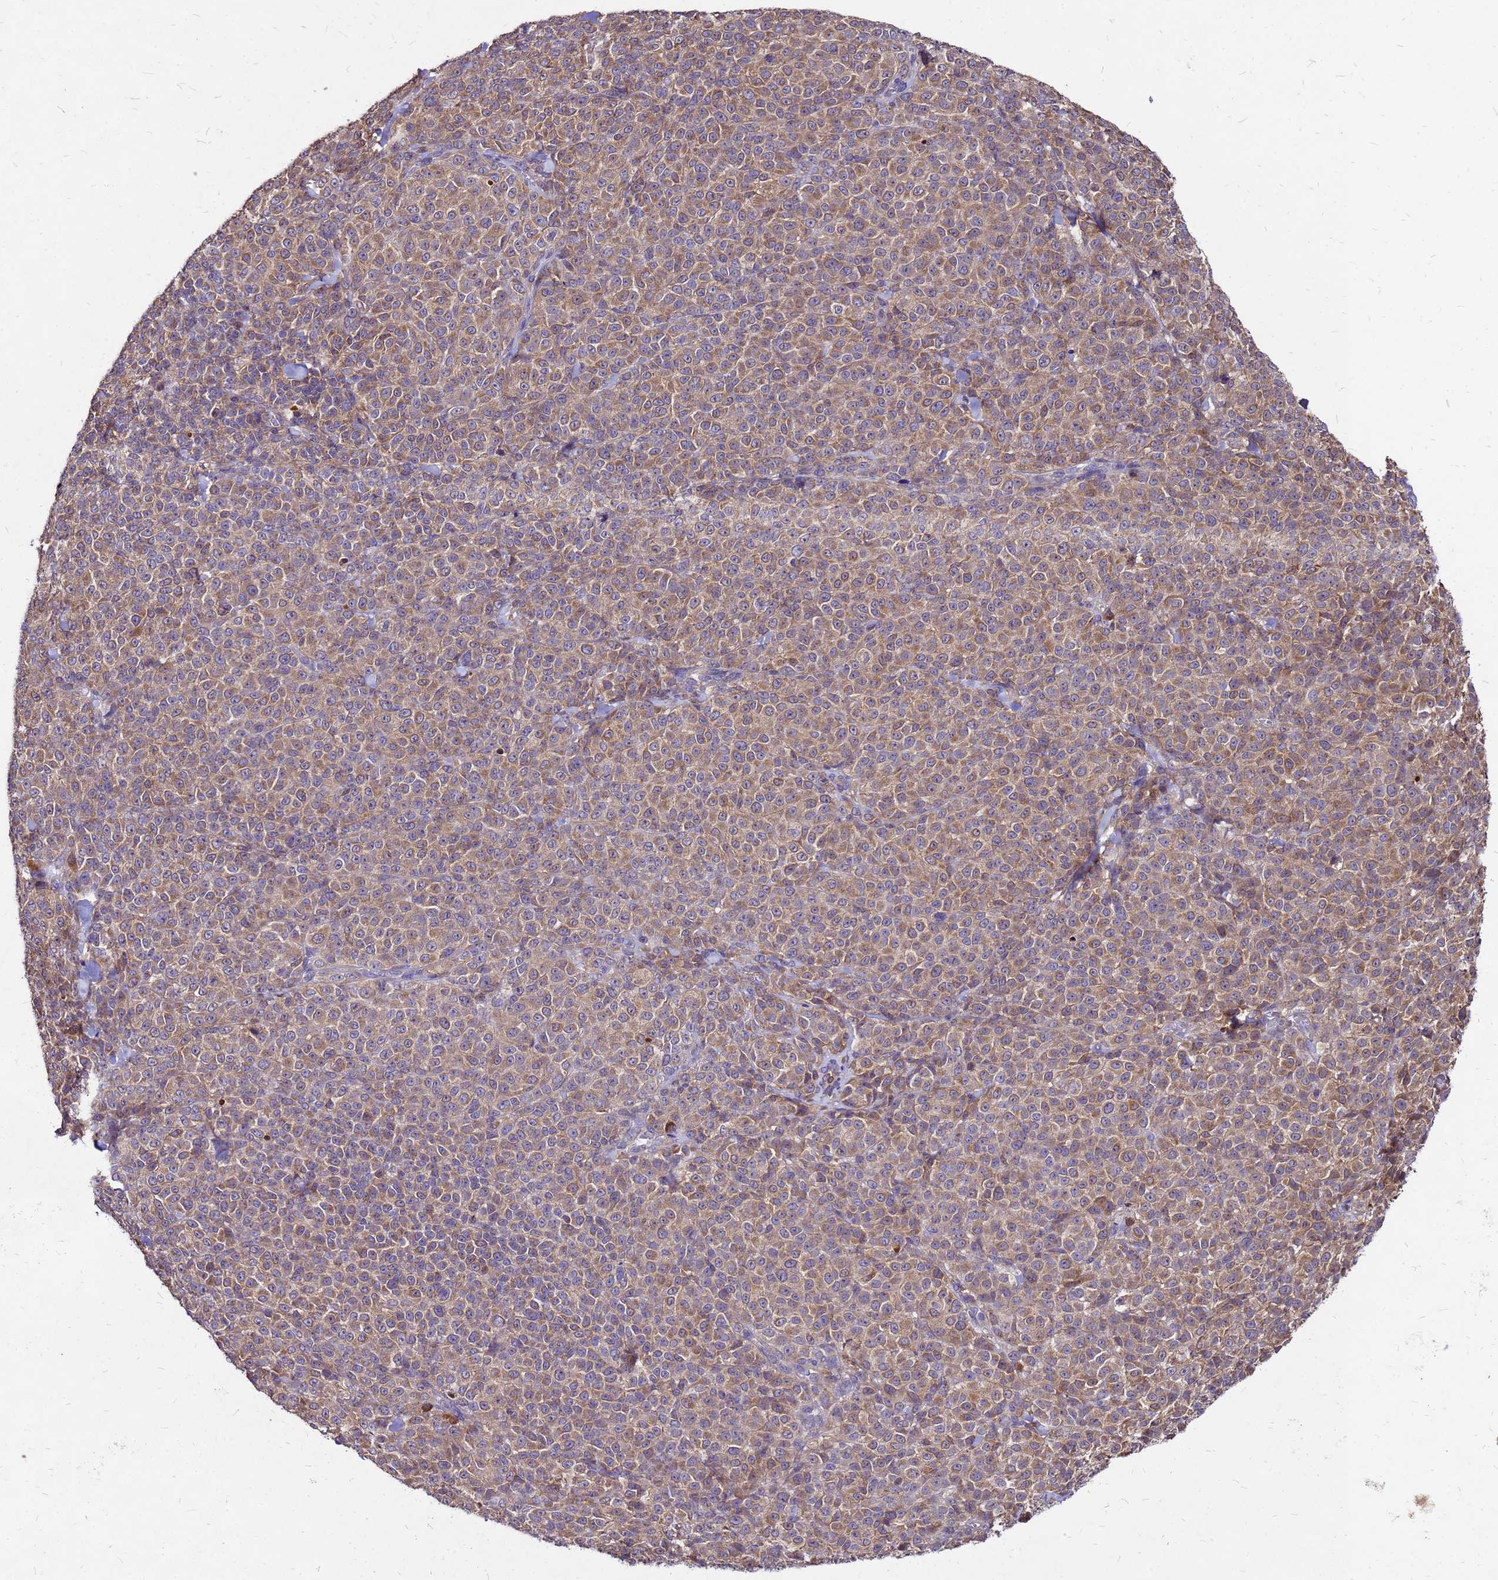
{"staining": {"intensity": "moderate", "quantity": ">75%", "location": "cytoplasmic/membranous"}, "tissue": "melanoma", "cell_type": "Tumor cells", "image_type": "cancer", "snomed": [{"axis": "morphology", "description": "Normal tissue, NOS"}, {"axis": "morphology", "description": "Malignant melanoma, NOS"}, {"axis": "topography", "description": "Skin"}], "caption": "A brown stain highlights moderate cytoplasmic/membranous positivity of a protein in malignant melanoma tumor cells.", "gene": "DUSP23", "patient": {"sex": "female", "age": 34}}